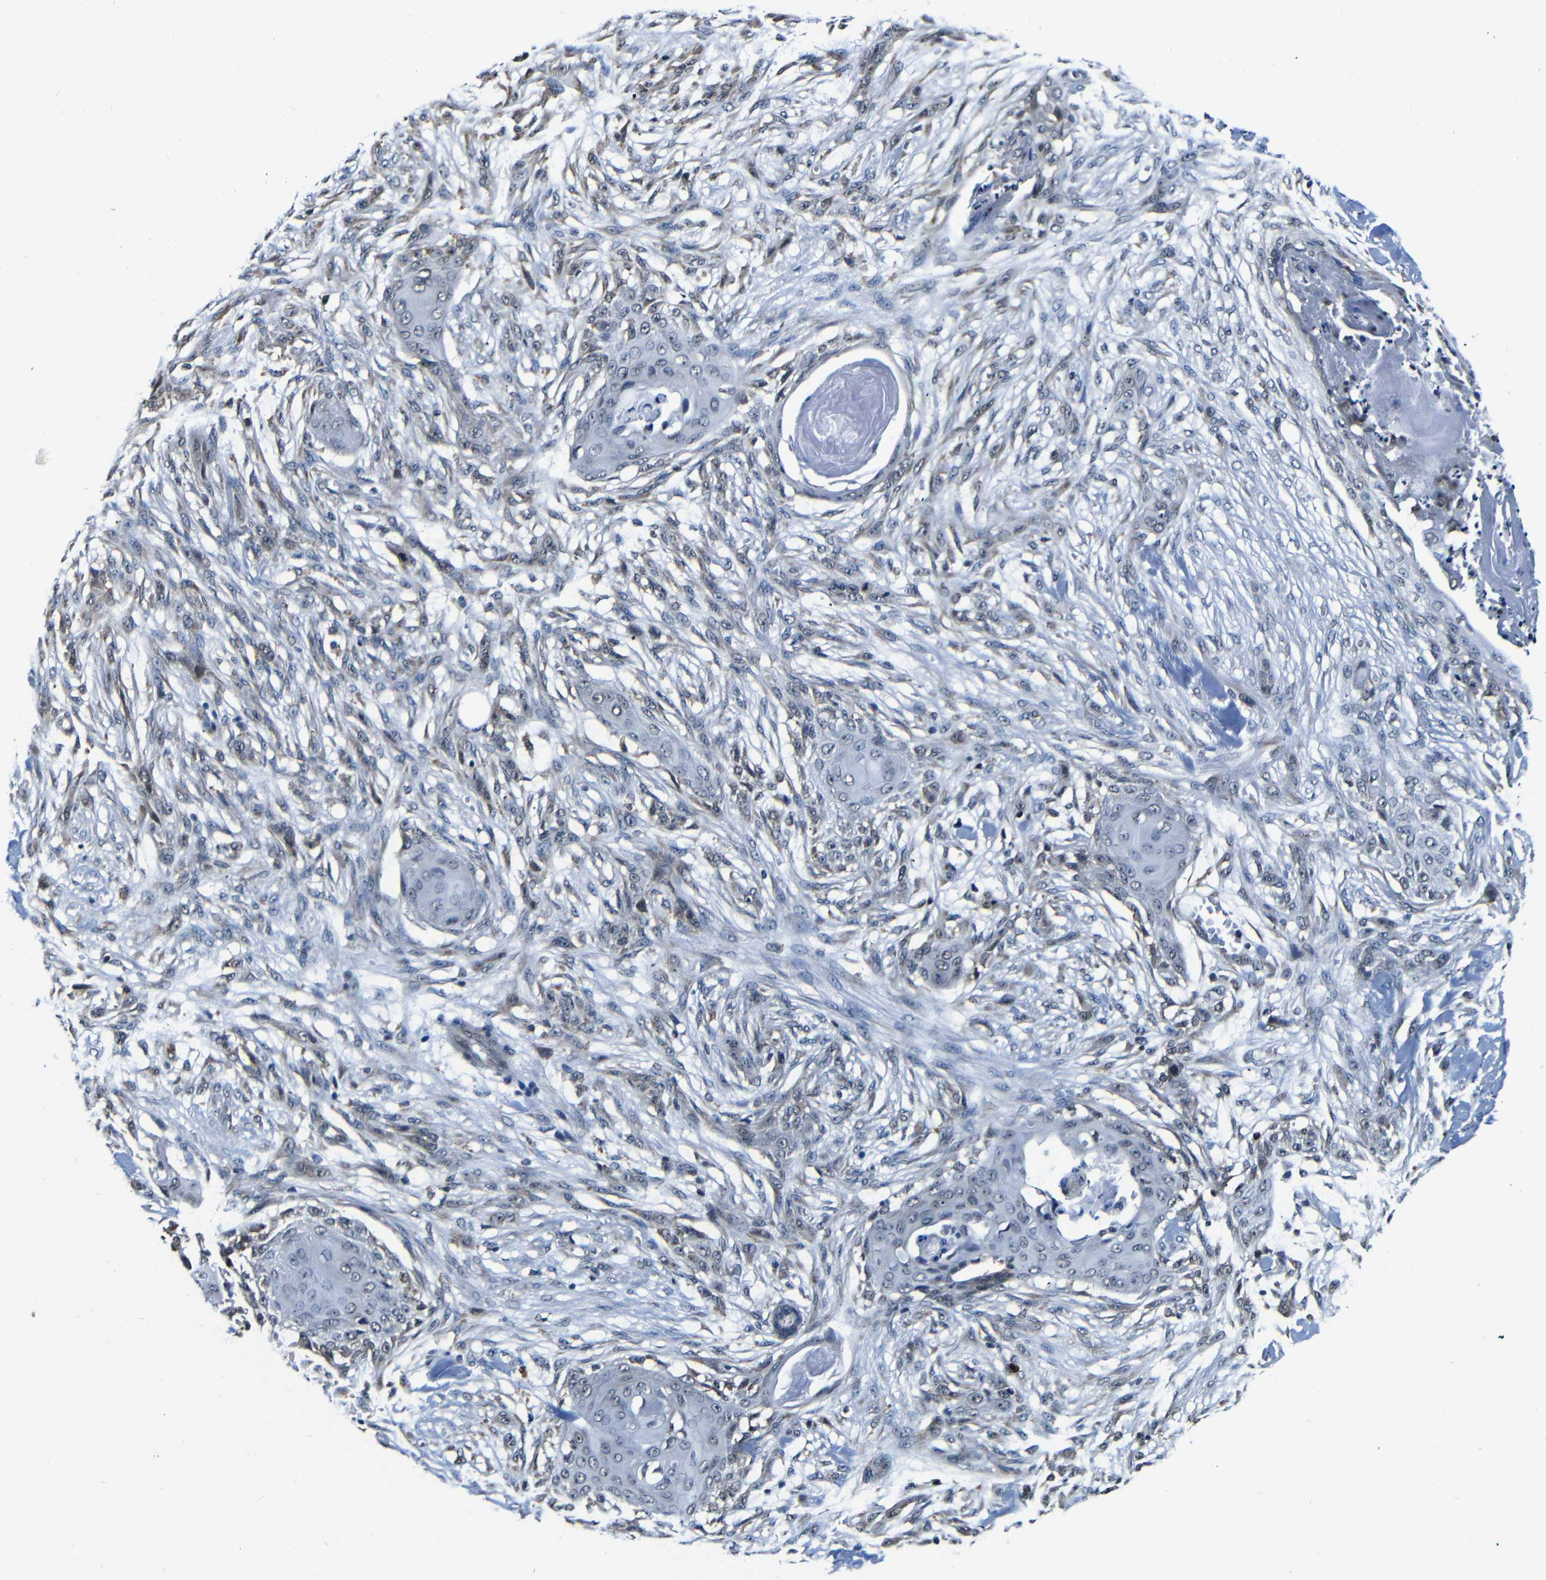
{"staining": {"intensity": "negative", "quantity": "none", "location": "none"}, "tissue": "skin cancer", "cell_type": "Tumor cells", "image_type": "cancer", "snomed": [{"axis": "morphology", "description": "Squamous cell carcinoma, NOS"}, {"axis": "topography", "description": "Skin"}], "caption": "DAB immunohistochemical staining of human skin cancer (squamous cell carcinoma) demonstrates no significant staining in tumor cells. (DAB immunohistochemistry, high magnification).", "gene": "NCBP3", "patient": {"sex": "female", "age": 59}}